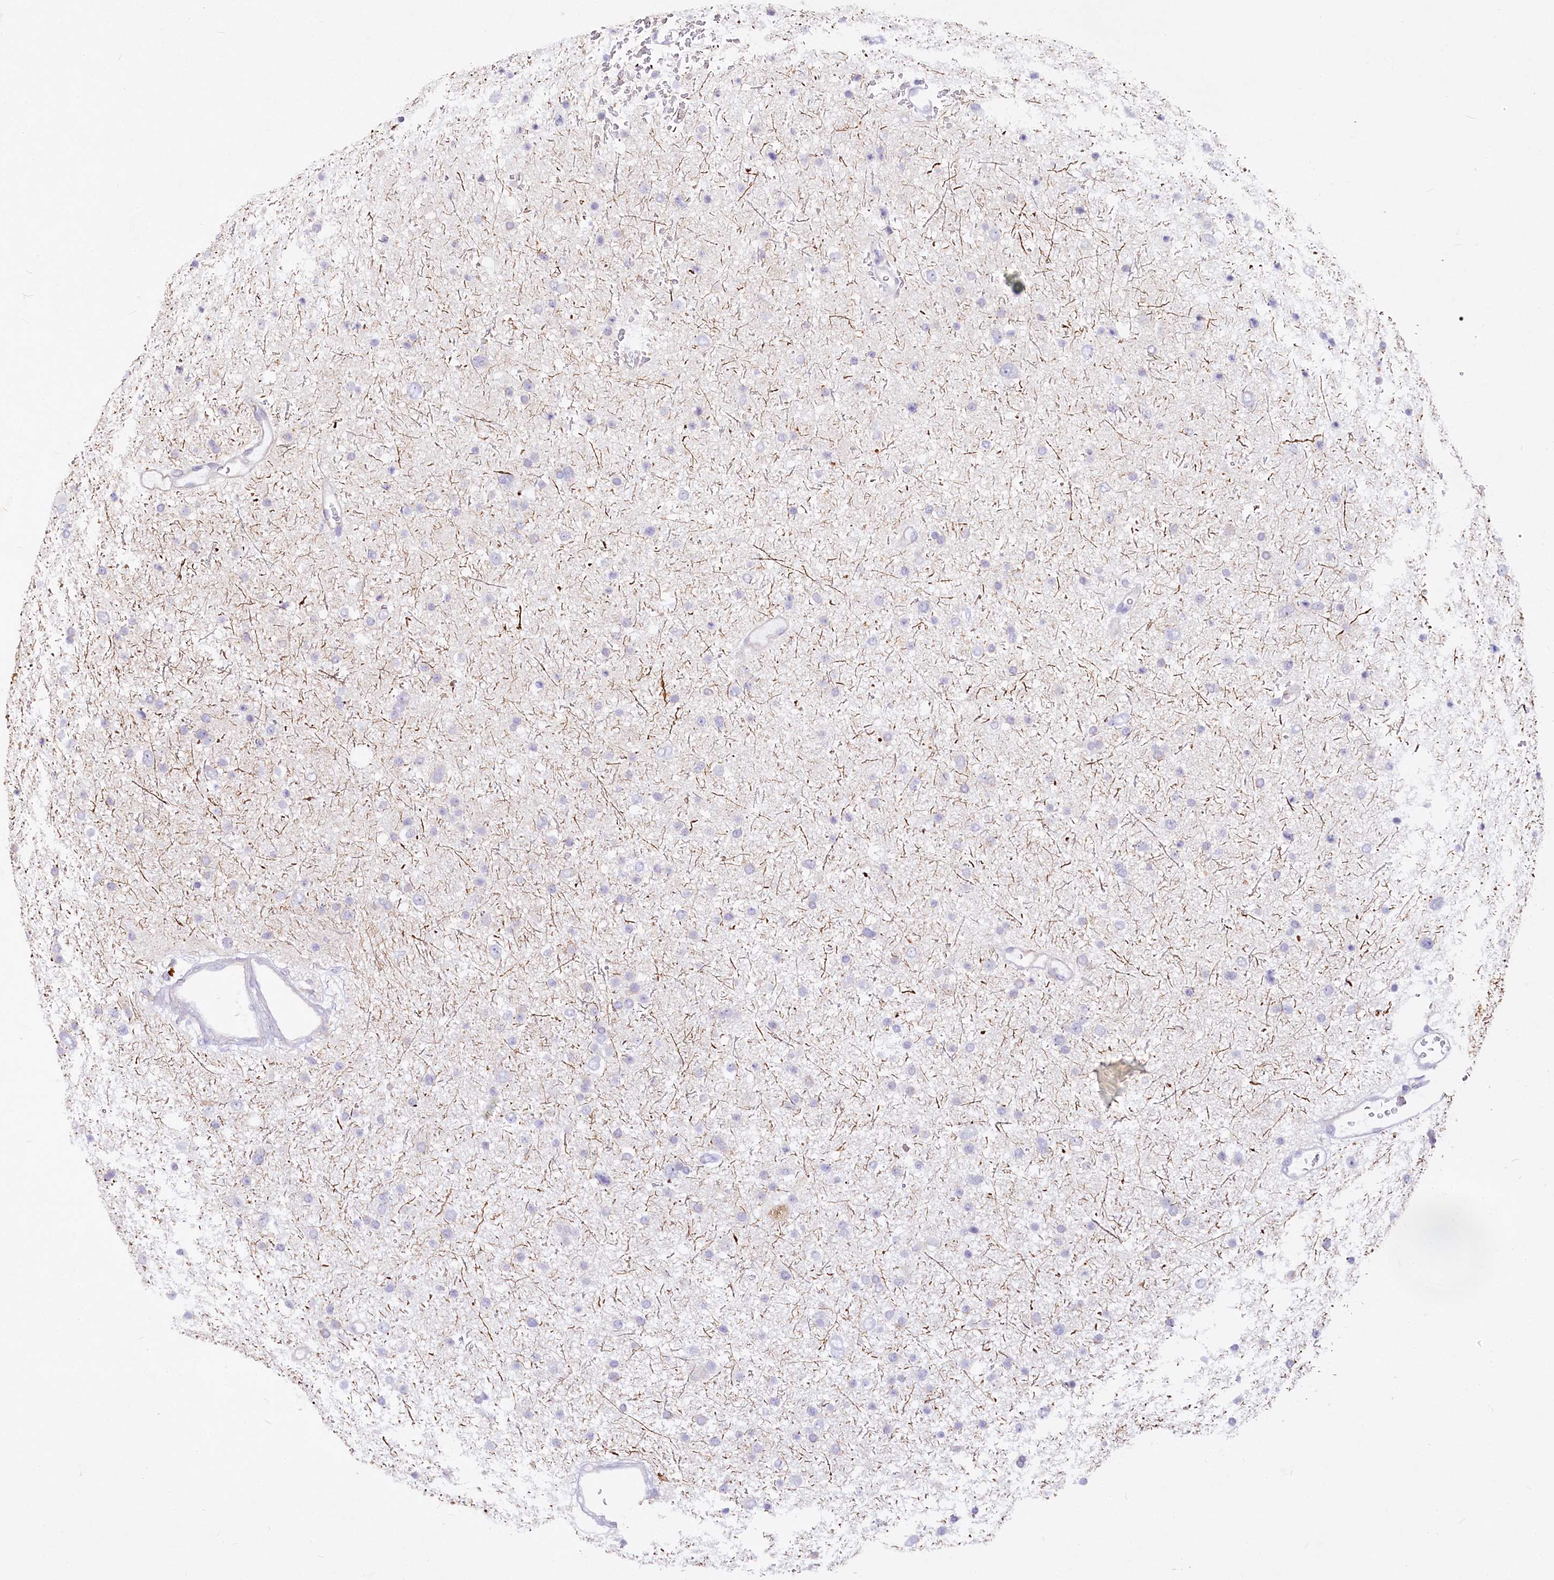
{"staining": {"intensity": "negative", "quantity": "none", "location": "none"}, "tissue": "glioma", "cell_type": "Tumor cells", "image_type": "cancer", "snomed": [{"axis": "morphology", "description": "Glioma, malignant, Low grade"}, {"axis": "topography", "description": "Brain"}], "caption": "A high-resolution micrograph shows immunohistochemistry staining of malignant glioma (low-grade), which demonstrates no significant staining in tumor cells. The staining is performed using DAB brown chromogen with nuclei counter-stained in using hematoxylin.", "gene": "EFHC2", "patient": {"sex": "female", "age": 37}}